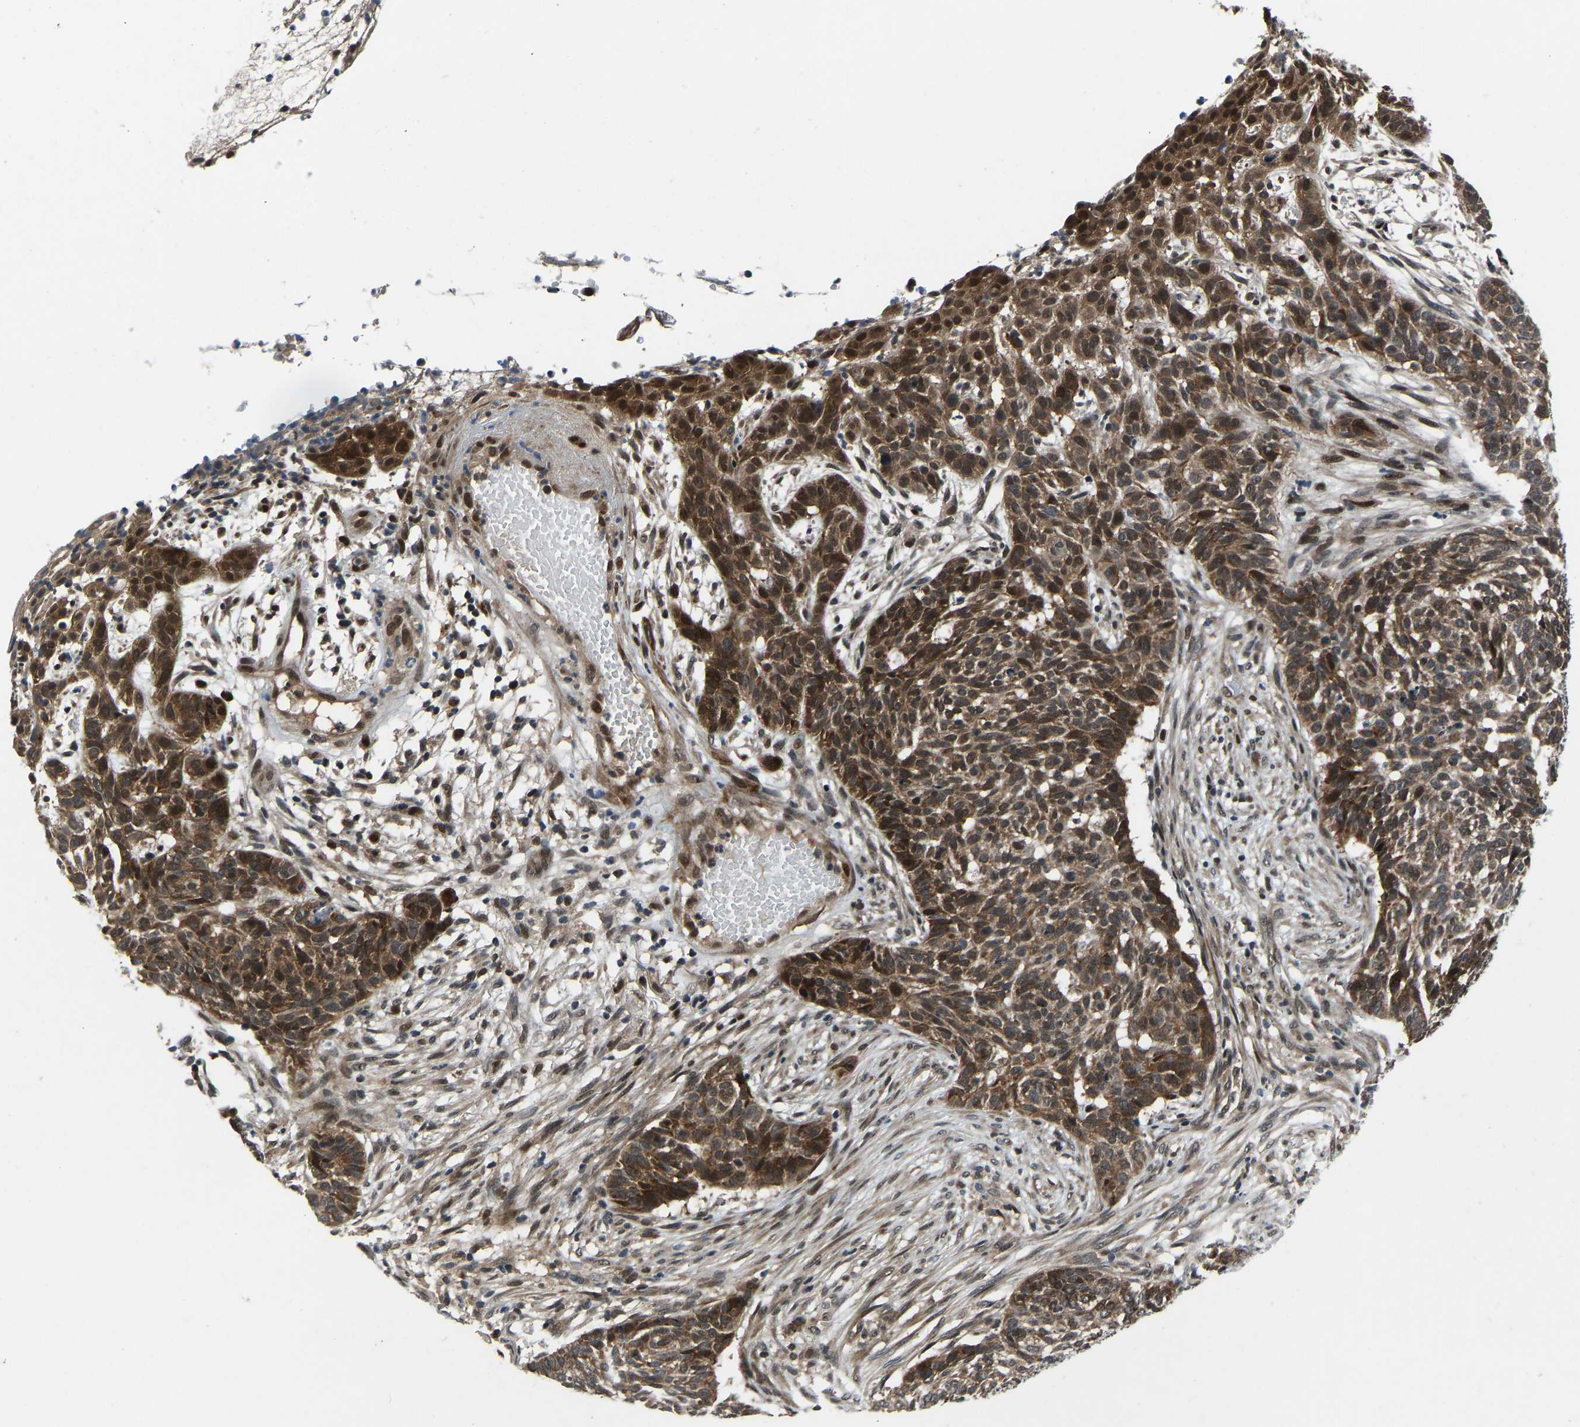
{"staining": {"intensity": "moderate", "quantity": ">75%", "location": "cytoplasmic/membranous,nuclear"}, "tissue": "skin cancer", "cell_type": "Tumor cells", "image_type": "cancer", "snomed": [{"axis": "morphology", "description": "Basal cell carcinoma"}, {"axis": "topography", "description": "Skin"}], "caption": "Immunohistochemistry (DAB) staining of basal cell carcinoma (skin) reveals moderate cytoplasmic/membranous and nuclear protein positivity in approximately >75% of tumor cells. Using DAB (3,3'-diaminobenzidine) (brown) and hematoxylin (blue) stains, captured at high magnification using brightfield microscopy.", "gene": "RLIM", "patient": {"sex": "male", "age": 85}}